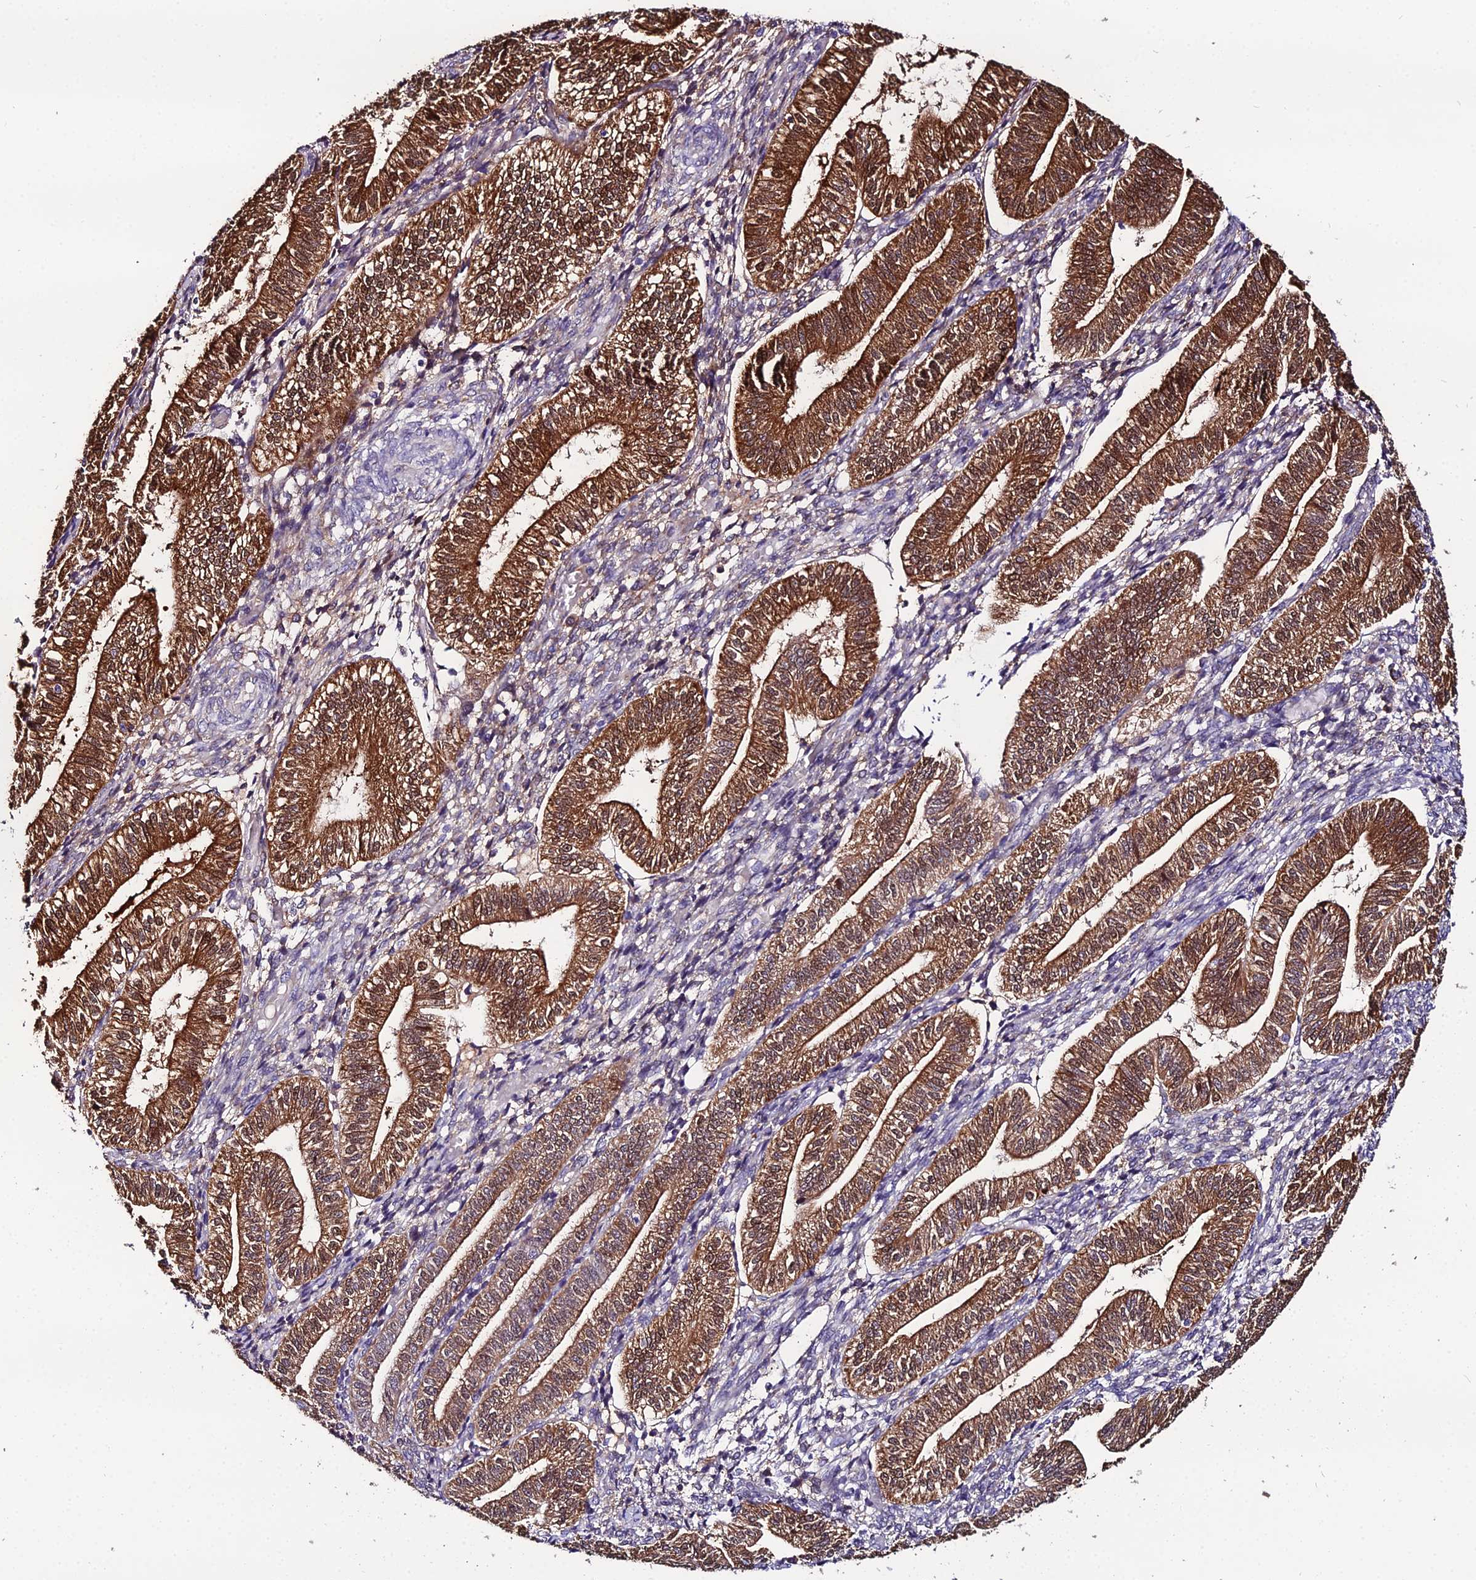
{"staining": {"intensity": "weak", "quantity": "<25%", "location": "cytoplasmic/membranous"}, "tissue": "endometrium", "cell_type": "Cells in endometrial stroma", "image_type": "normal", "snomed": [{"axis": "morphology", "description": "Normal tissue, NOS"}, {"axis": "topography", "description": "Endometrium"}], "caption": "Immunohistochemistry (IHC) micrograph of unremarkable endometrium stained for a protein (brown), which reveals no positivity in cells in endometrial stroma.", "gene": "MB21D2", "patient": {"sex": "female", "age": 34}}